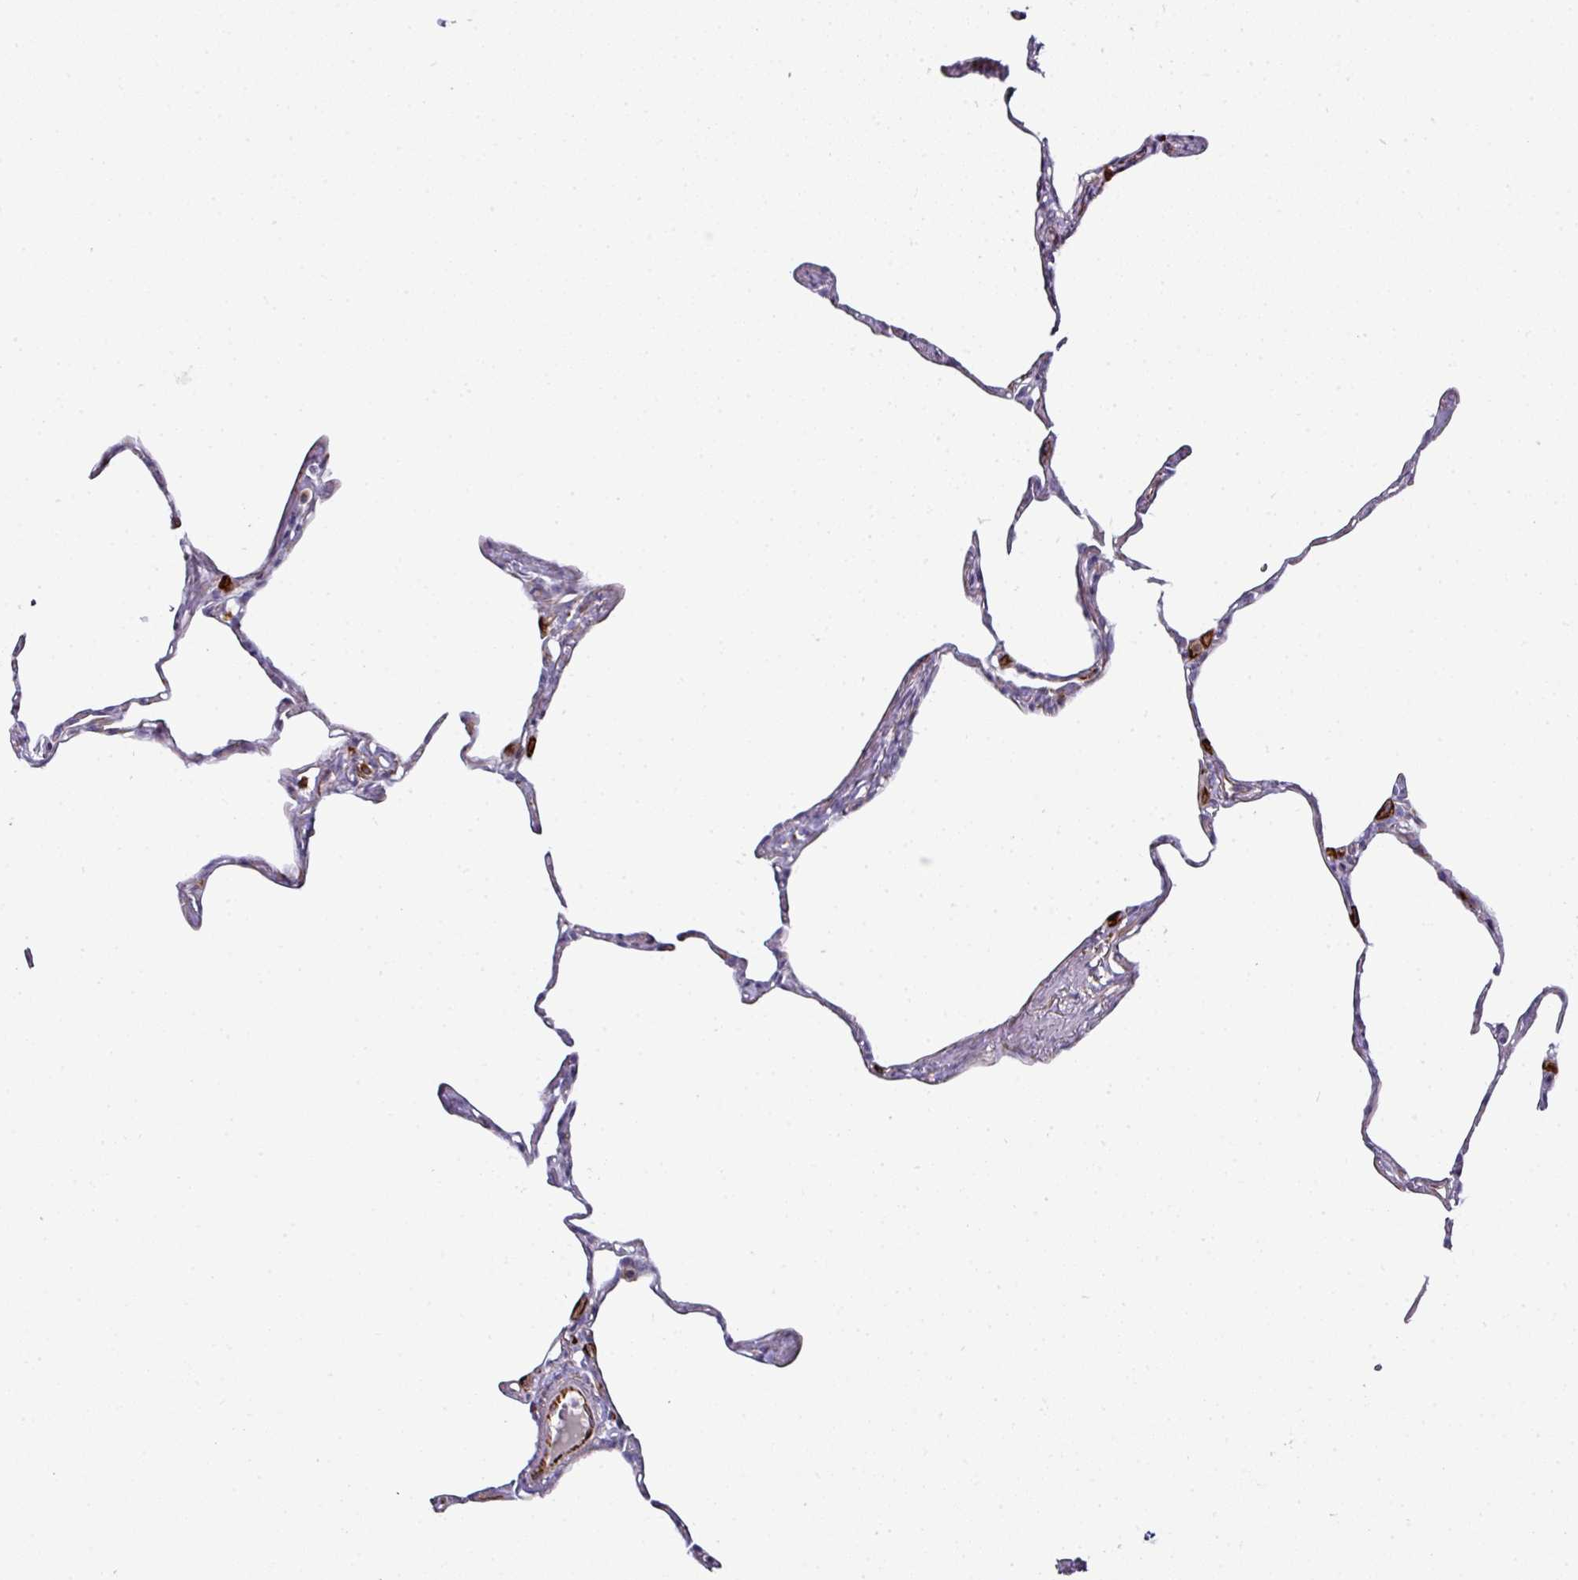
{"staining": {"intensity": "strong", "quantity": "<25%", "location": "cytoplasmic/membranous"}, "tissue": "lung", "cell_type": "Alveolar cells", "image_type": "normal", "snomed": [{"axis": "morphology", "description": "Normal tissue, NOS"}, {"axis": "topography", "description": "Lung"}], "caption": "Immunohistochemistry of unremarkable human lung displays medium levels of strong cytoplasmic/membranous expression in about <25% of alveolar cells.", "gene": "TMPRSS9", "patient": {"sex": "male", "age": 65}}